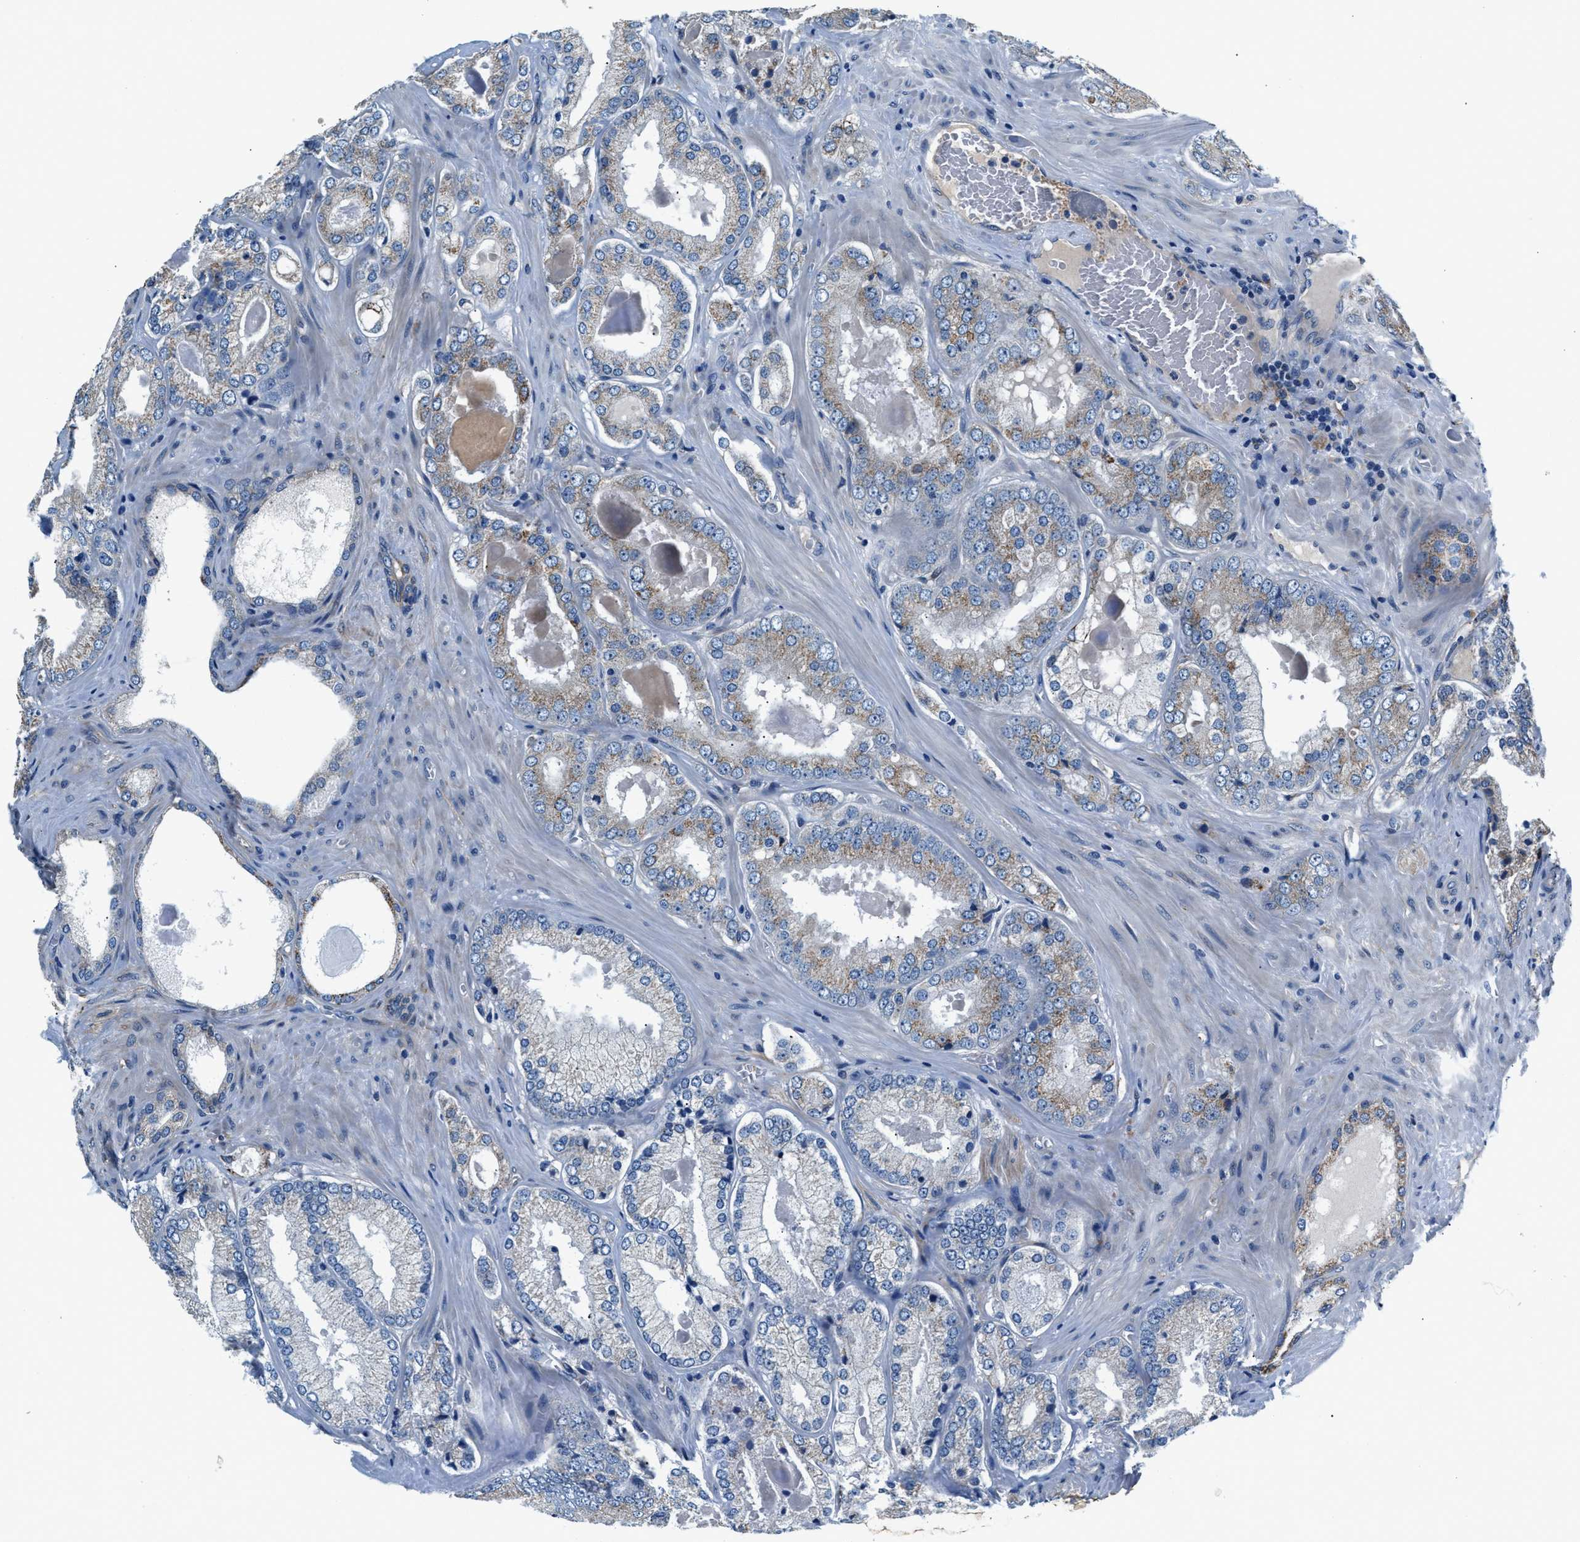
{"staining": {"intensity": "weak", "quantity": "25%-75%", "location": "cytoplasmic/membranous"}, "tissue": "prostate cancer", "cell_type": "Tumor cells", "image_type": "cancer", "snomed": [{"axis": "morphology", "description": "Adenocarcinoma, Low grade"}, {"axis": "topography", "description": "Prostate"}], "caption": "The image displays staining of prostate cancer (low-grade adenocarcinoma), revealing weak cytoplasmic/membranous protein positivity (brown color) within tumor cells.", "gene": "PRTFDC1", "patient": {"sex": "male", "age": 65}}